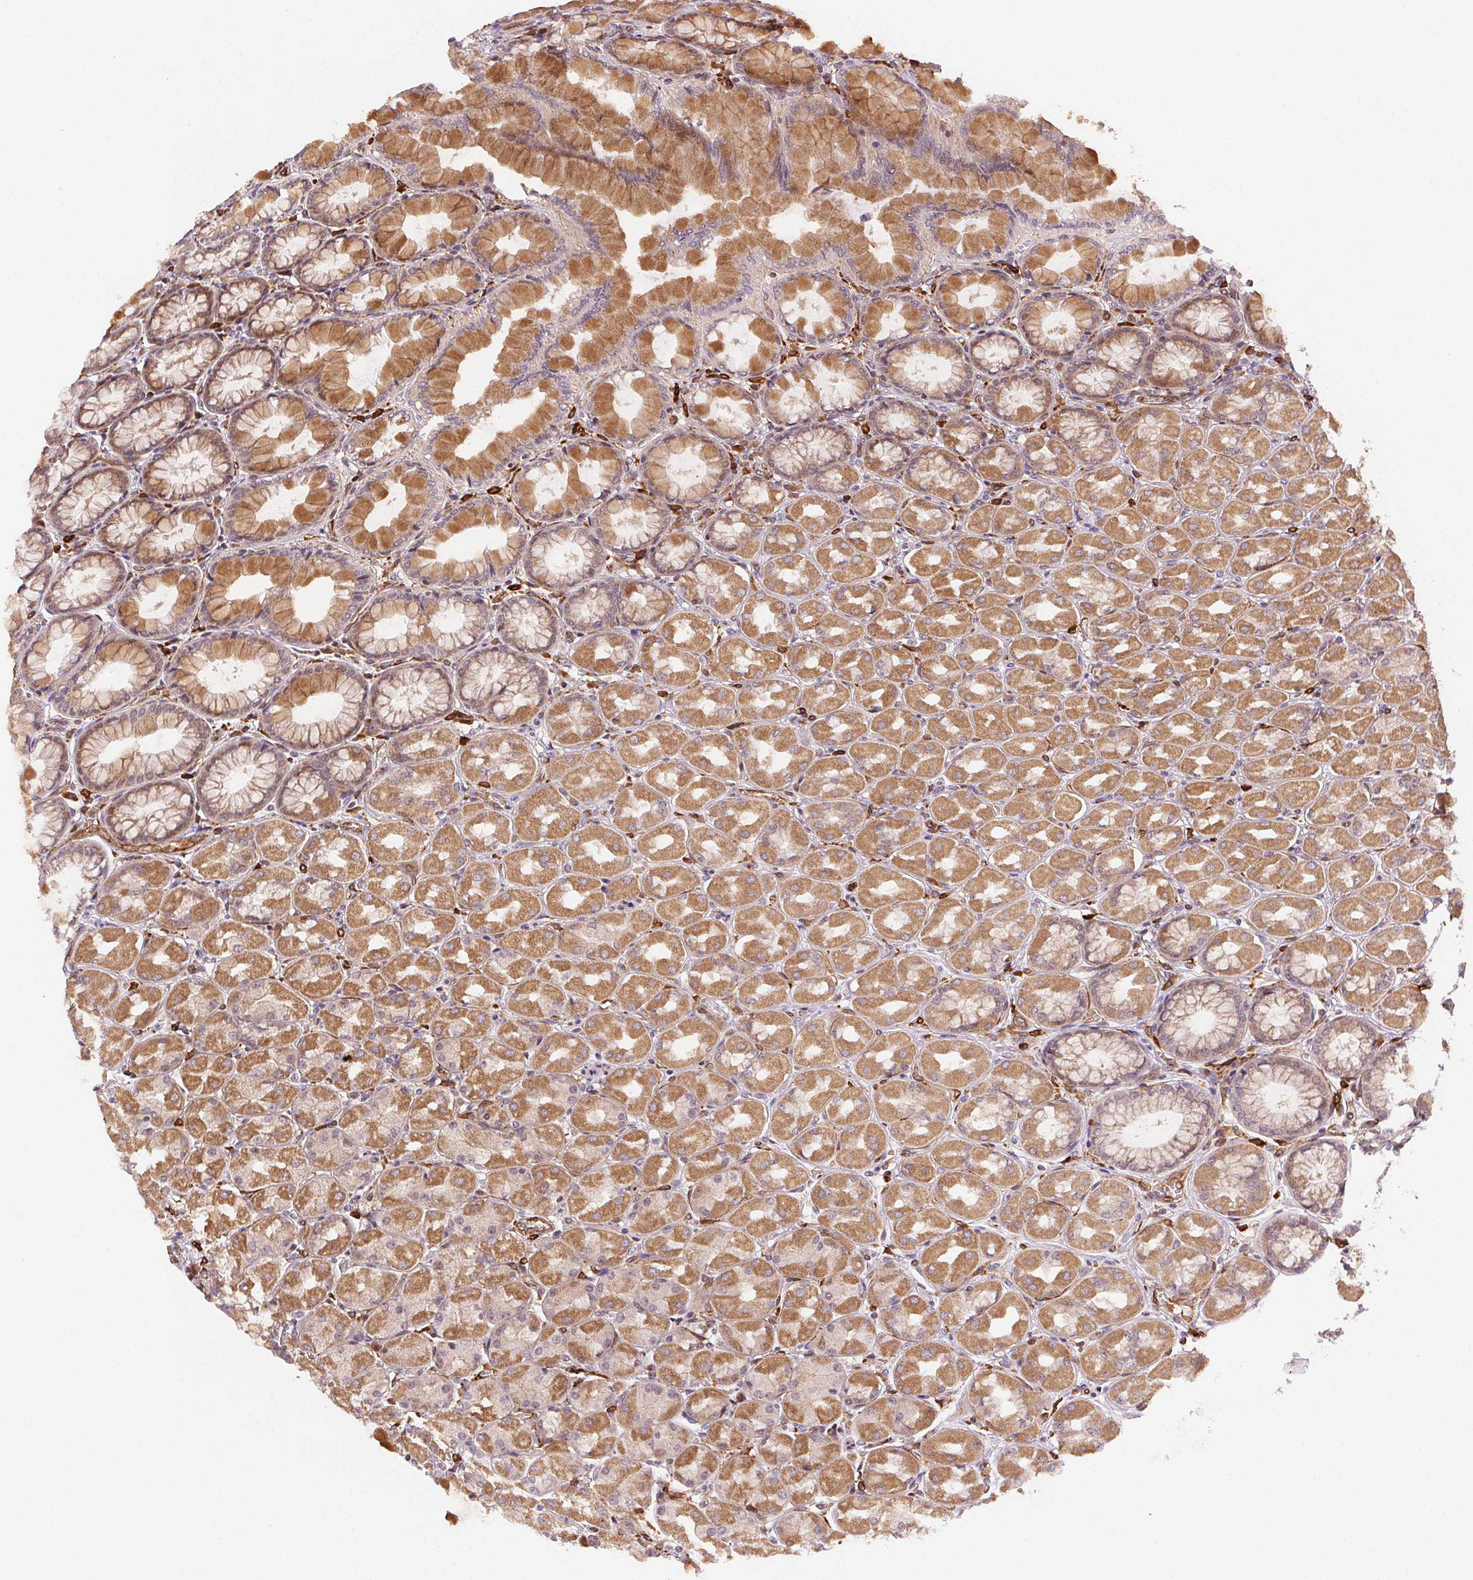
{"staining": {"intensity": "moderate", "quantity": ">75%", "location": "cytoplasmic/membranous"}, "tissue": "stomach", "cell_type": "Glandular cells", "image_type": "normal", "snomed": [{"axis": "morphology", "description": "Normal tissue, NOS"}, {"axis": "topography", "description": "Stomach, upper"}], "caption": "Immunohistochemical staining of benign human stomach reveals moderate cytoplasmic/membranous protein staining in approximately >75% of glandular cells. (DAB (3,3'-diaminobenzidine) = brown stain, brightfield microscopy at high magnification).", "gene": "RNASET2", "patient": {"sex": "female", "age": 56}}